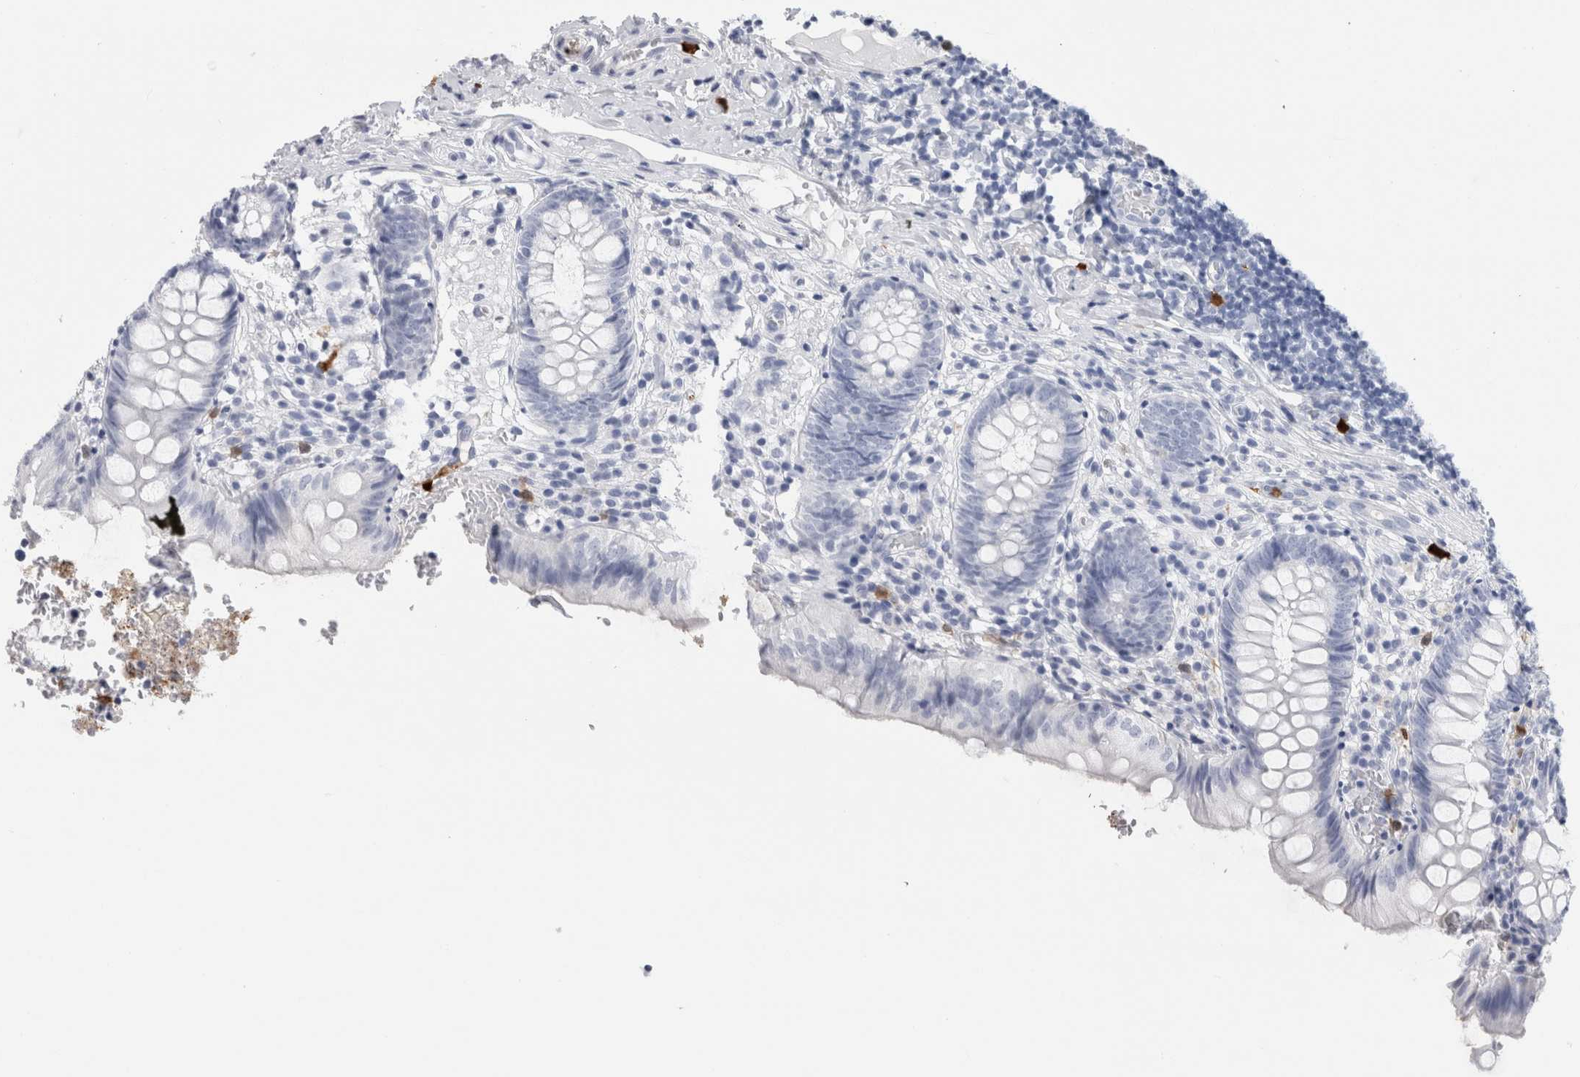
{"staining": {"intensity": "negative", "quantity": "none", "location": "none"}, "tissue": "appendix", "cell_type": "Glandular cells", "image_type": "normal", "snomed": [{"axis": "morphology", "description": "Normal tissue, NOS"}, {"axis": "topography", "description": "Appendix"}], "caption": "Glandular cells are negative for brown protein staining in unremarkable appendix.", "gene": "S100A8", "patient": {"sex": "male", "age": 8}}